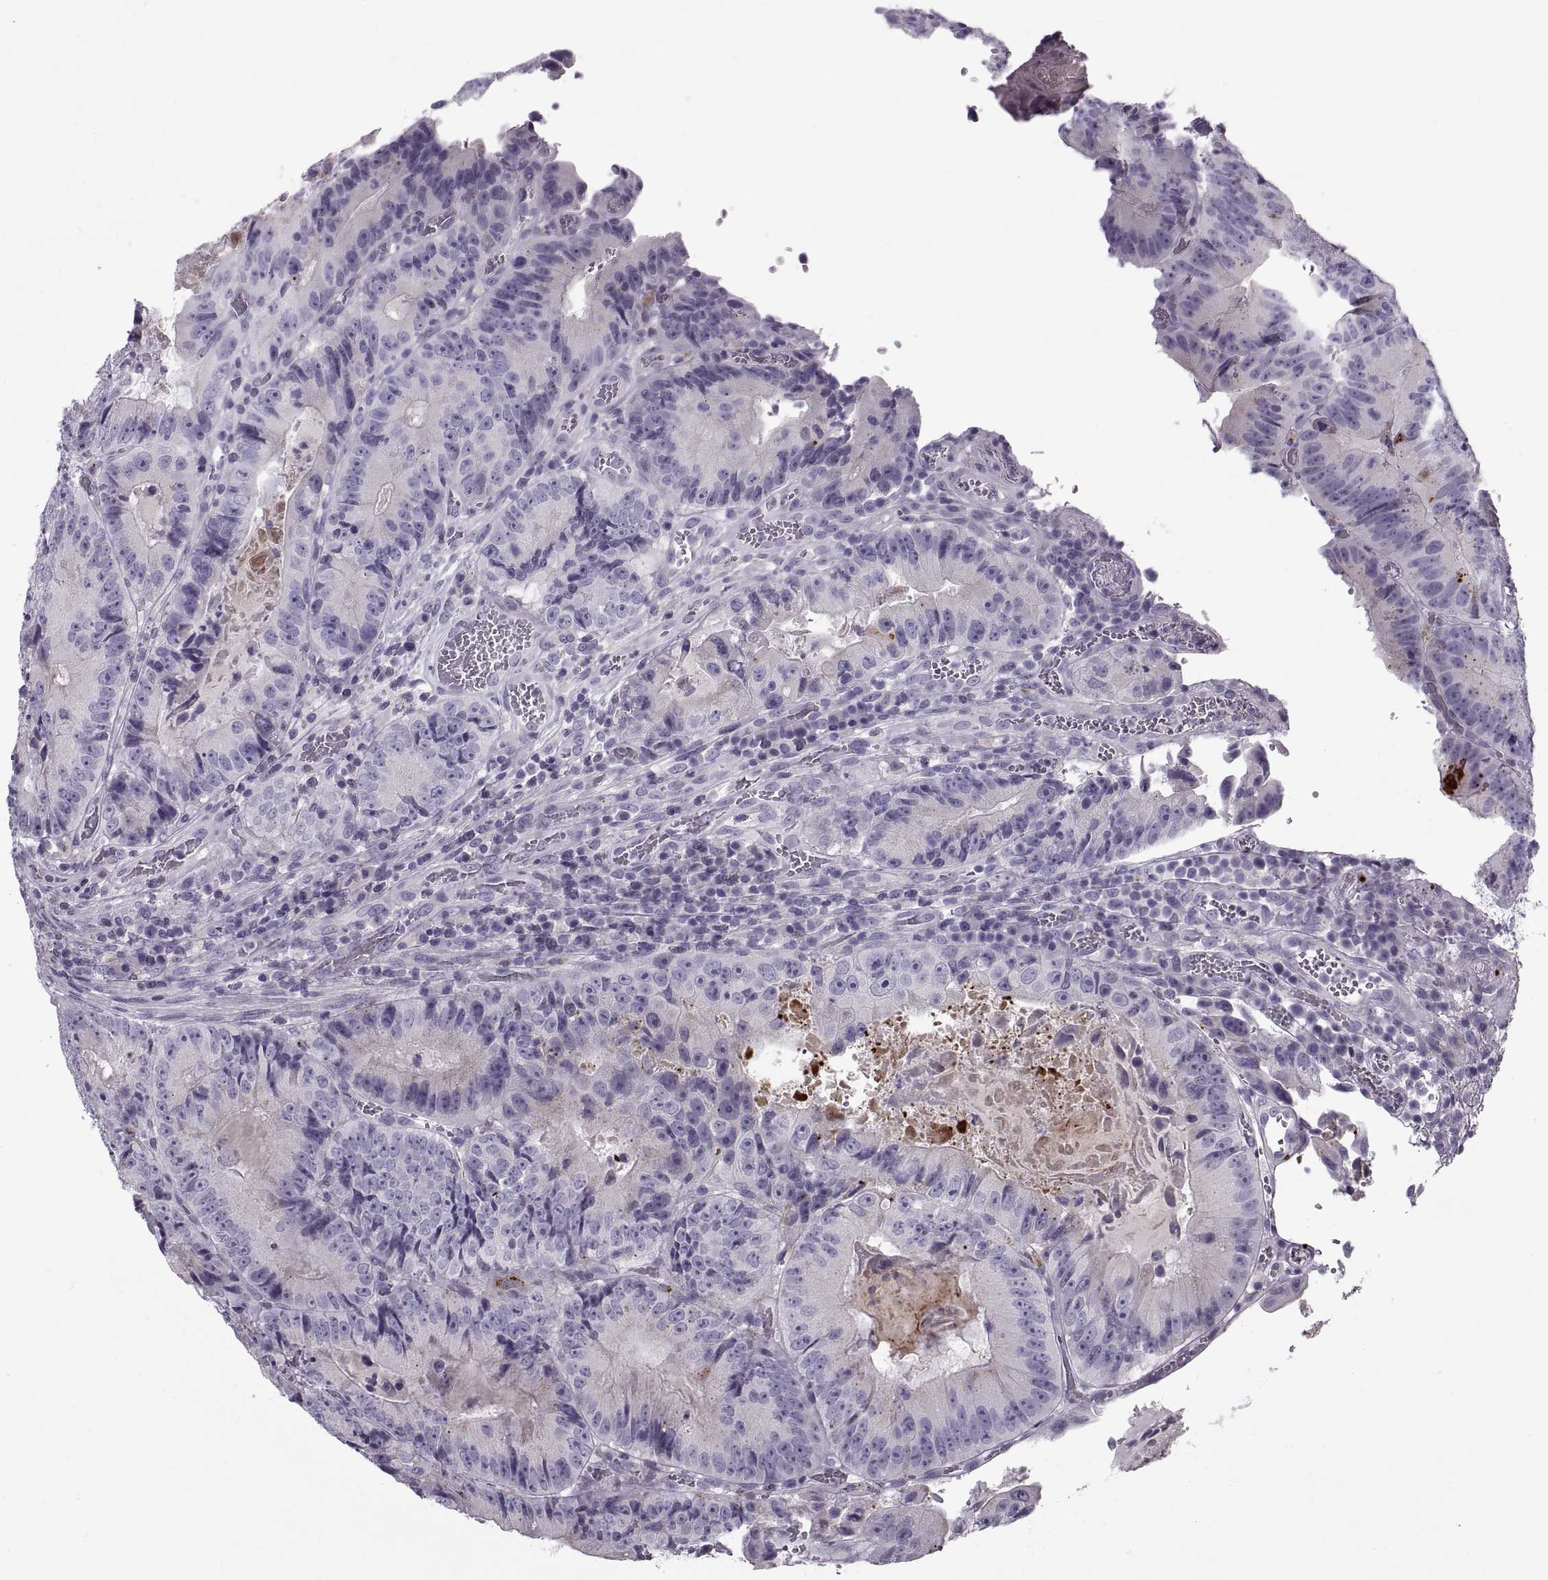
{"staining": {"intensity": "negative", "quantity": "none", "location": "none"}, "tissue": "colorectal cancer", "cell_type": "Tumor cells", "image_type": "cancer", "snomed": [{"axis": "morphology", "description": "Adenocarcinoma, NOS"}, {"axis": "topography", "description": "Colon"}], "caption": "This is a photomicrograph of IHC staining of adenocarcinoma (colorectal), which shows no expression in tumor cells.", "gene": "CALCR", "patient": {"sex": "female", "age": 86}}